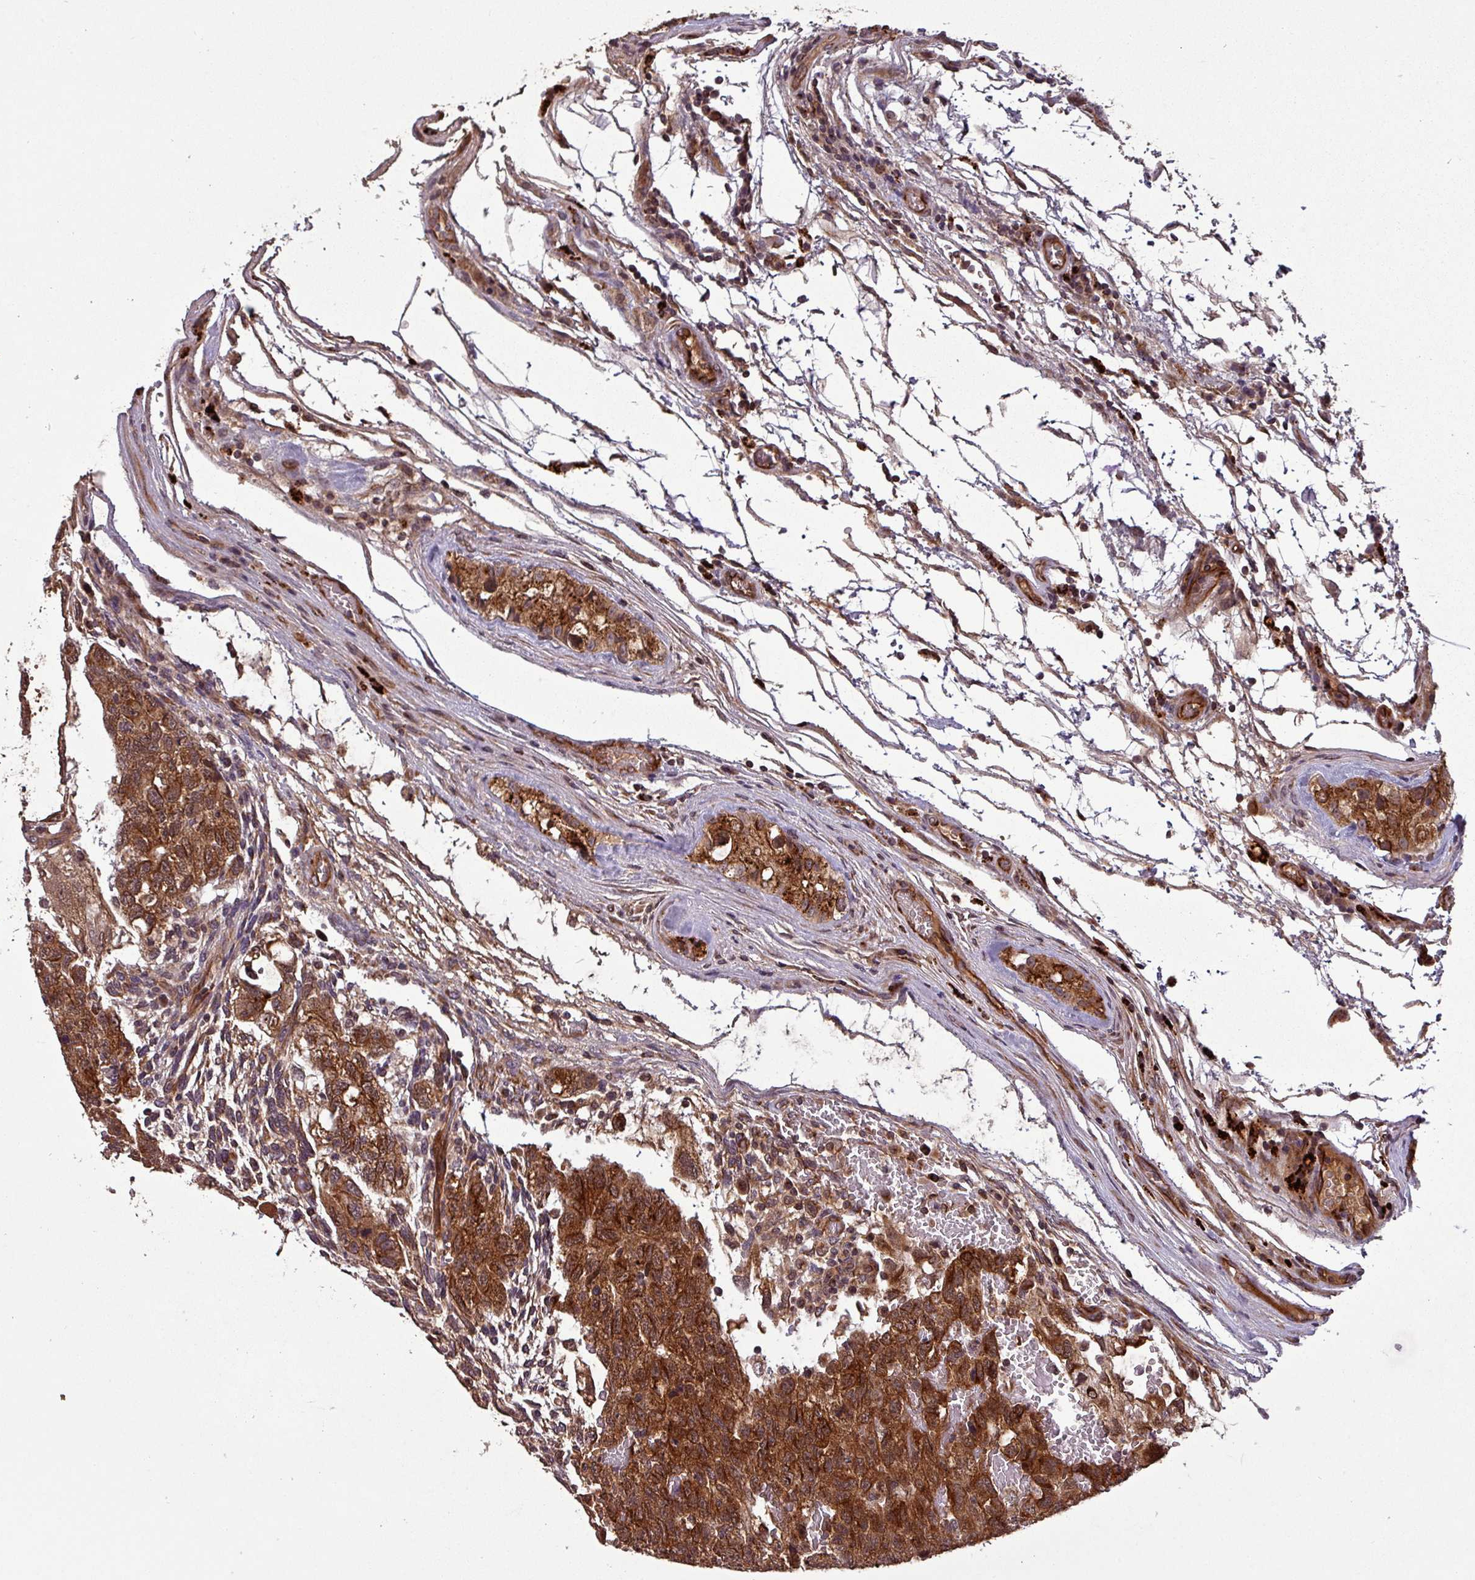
{"staining": {"intensity": "strong", "quantity": ">75%", "location": "cytoplasmic/membranous,nuclear"}, "tissue": "testis cancer", "cell_type": "Tumor cells", "image_type": "cancer", "snomed": [{"axis": "morphology", "description": "Normal tissue, NOS"}, {"axis": "morphology", "description": "Carcinoma, Embryonal, NOS"}, {"axis": "topography", "description": "Testis"}], "caption": "Approximately >75% of tumor cells in testis cancer (embryonal carcinoma) demonstrate strong cytoplasmic/membranous and nuclear protein positivity as visualized by brown immunohistochemical staining.", "gene": "PUS1", "patient": {"sex": "male", "age": 36}}